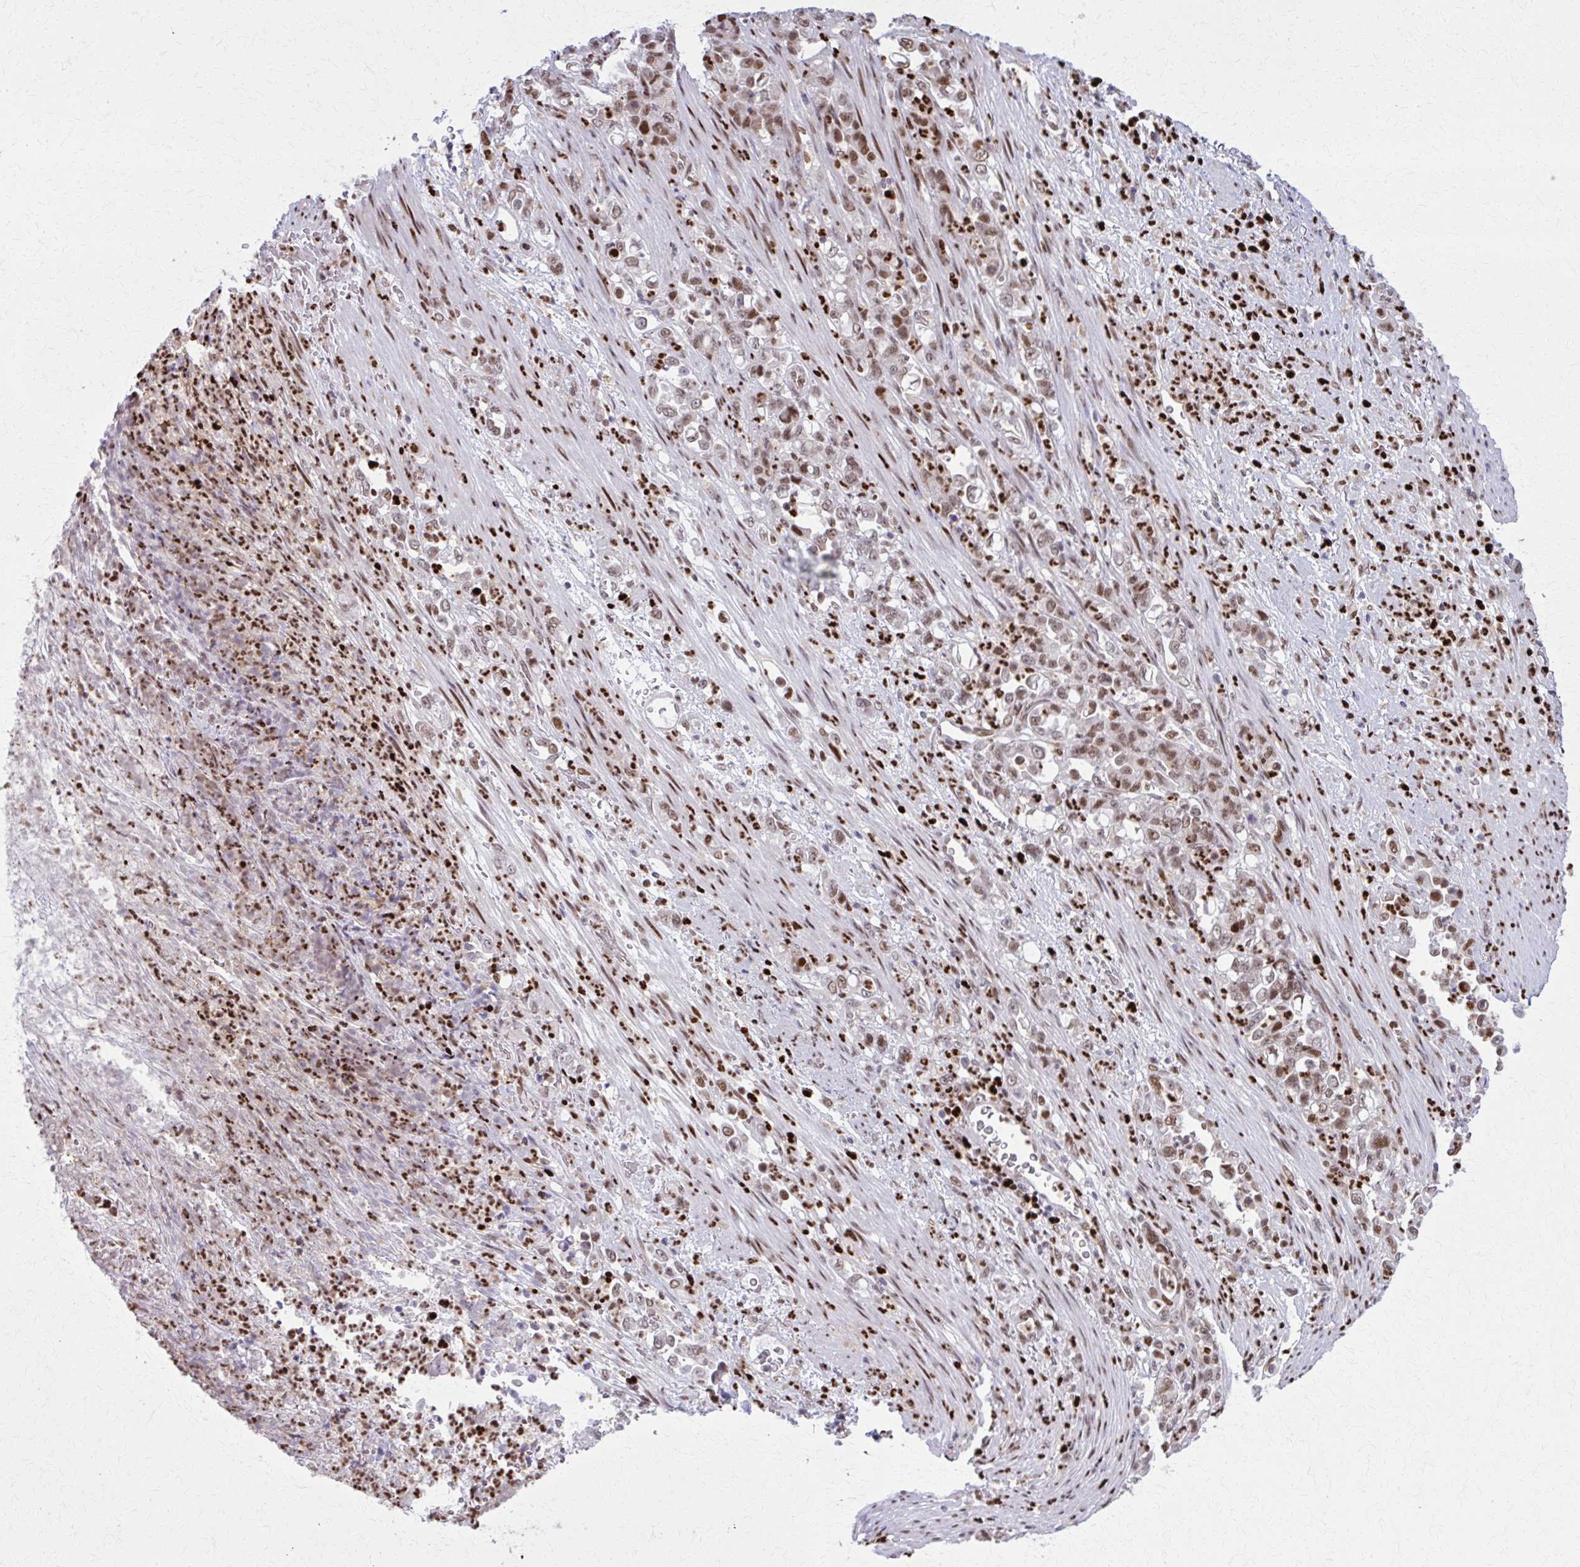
{"staining": {"intensity": "weak", "quantity": "25%-75%", "location": "nuclear"}, "tissue": "stomach cancer", "cell_type": "Tumor cells", "image_type": "cancer", "snomed": [{"axis": "morphology", "description": "Normal tissue, NOS"}, {"axis": "morphology", "description": "Adenocarcinoma, NOS"}, {"axis": "topography", "description": "Stomach"}], "caption": "Immunohistochemistry staining of stomach adenocarcinoma, which exhibits low levels of weak nuclear staining in approximately 25%-75% of tumor cells indicating weak nuclear protein staining. The staining was performed using DAB (3,3'-diaminobenzidine) (brown) for protein detection and nuclei were counterstained in hematoxylin (blue).", "gene": "ZNF559", "patient": {"sex": "female", "age": 79}}